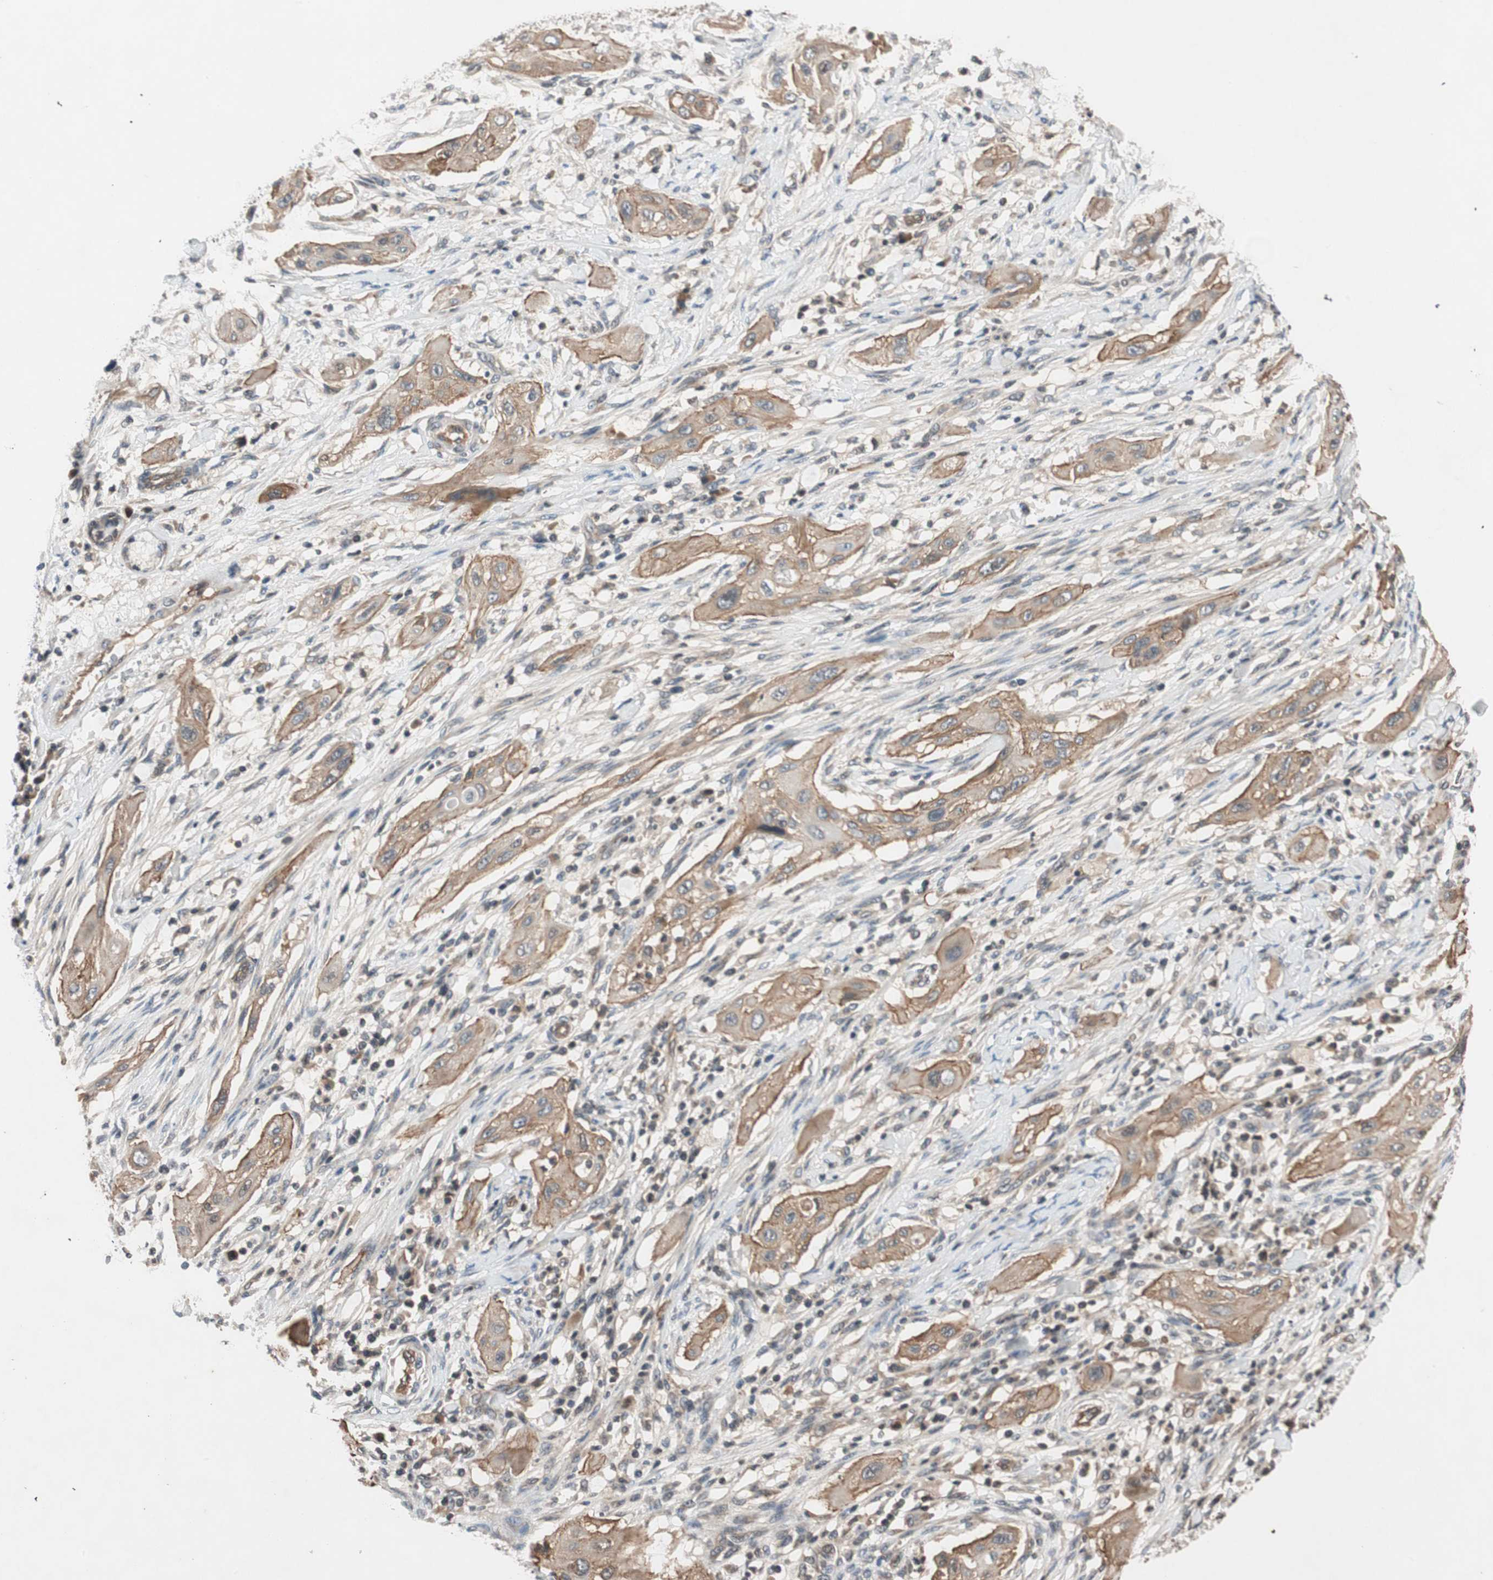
{"staining": {"intensity": "moderate", "quantity": ">75%", "location": "cytoplasmic/membranous"}, "tissue": "lung cancer", "cell_type": "Tumor cells", "image_type": "cancer", "snomed": [{"axis": "morphology", "description": "Squamous cell carcinoma, NOS"}, {"axis": "topography", "description": "Lung"}], "caption": "This micrograph shows immunohistochemistry staining of human lung squamous cell carcinoma, with medium moderate cytoplasmic/membranous expression in approximately >75% of tumor cells.", "gene": "GCLM", "patient": {"sex": "female", "age": 47}}